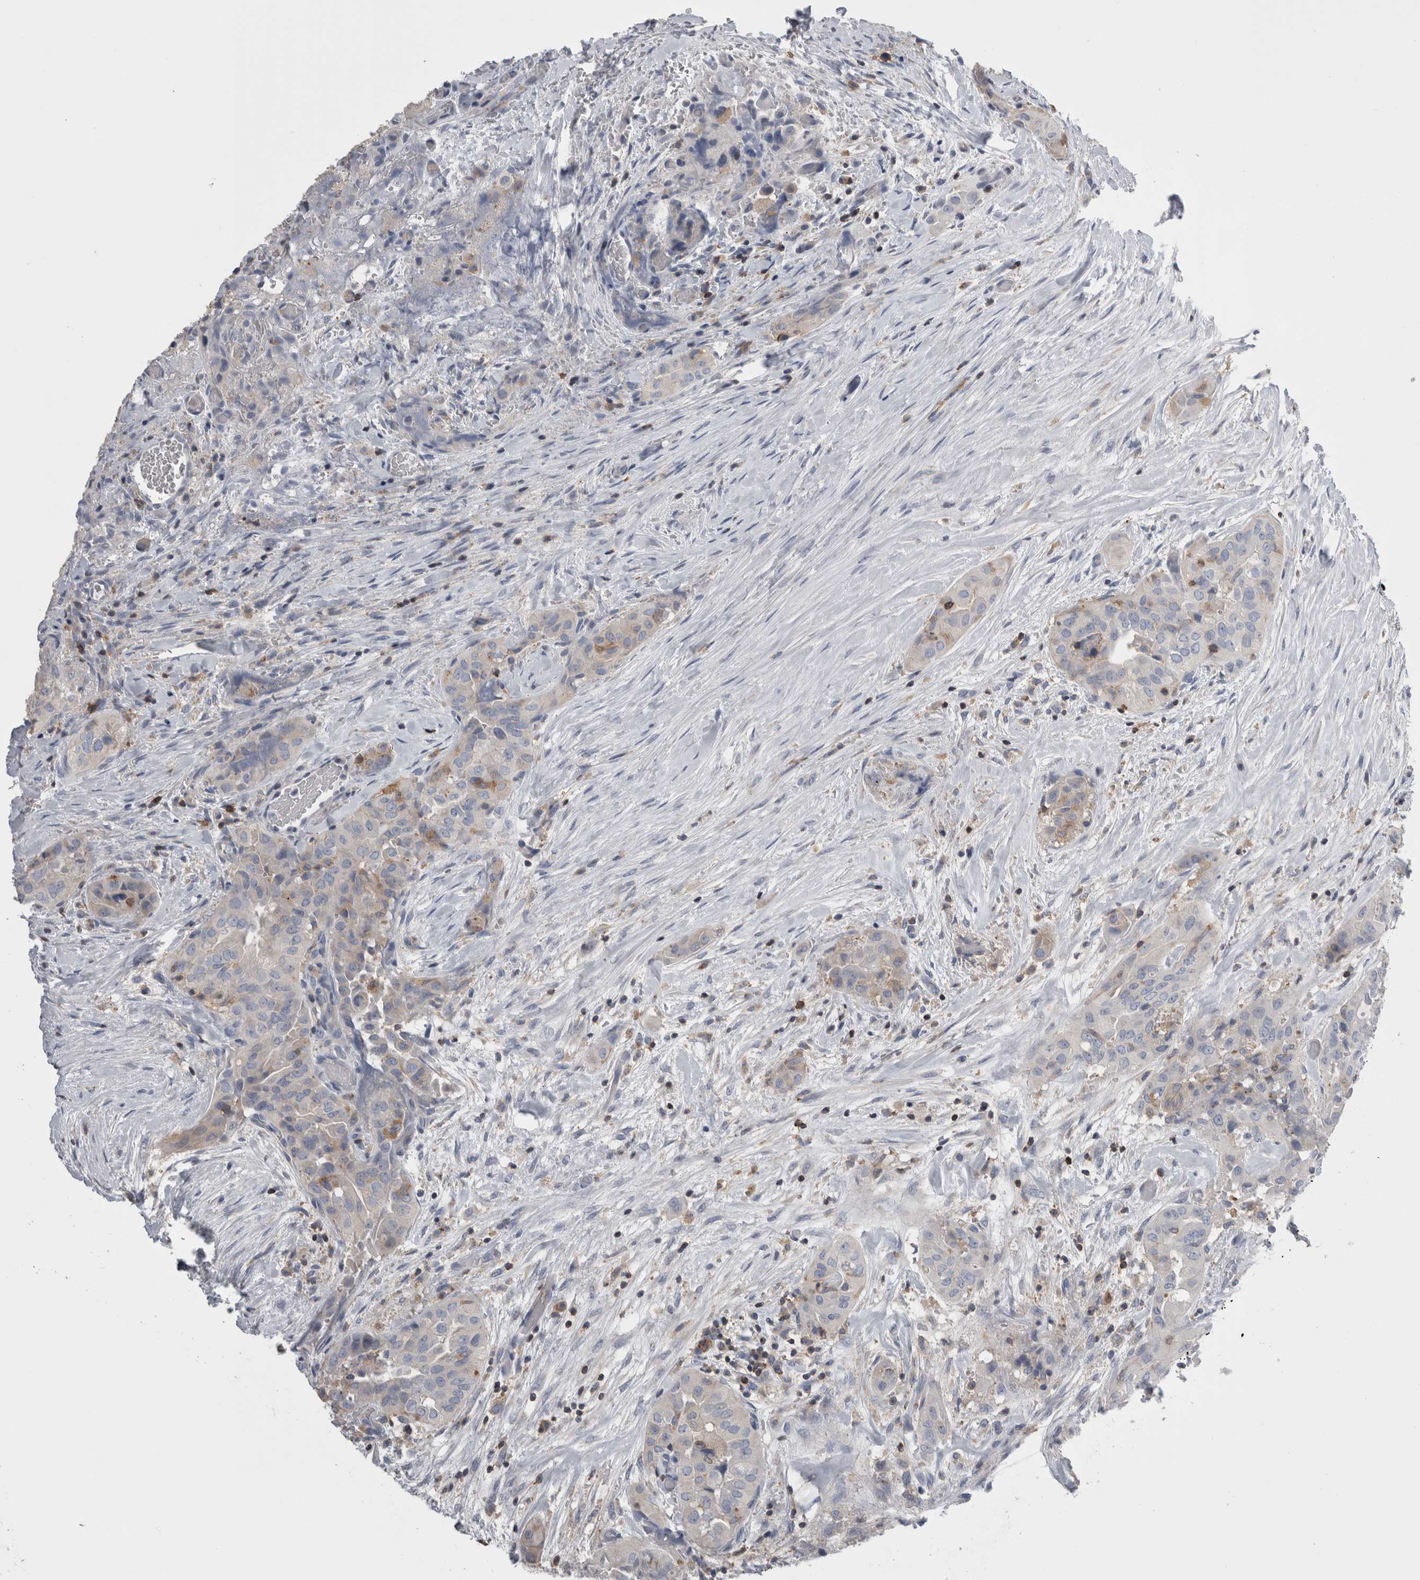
{"staining": {"intensity": "weak", "quantity": "<25%", "location": "cytoplasmic/membranous"}, "tissue": "thyroid cancer", "cell_type": "Tumor cells", "image_type": "cancer", "snomed": [{"axis": "morphology", "description": "Papillary adenocarcinoma, NOS"}, {"axis": "topography", "description": "Thyroid gland"}], "caption": "High power microscopy photomicrograph of an immunohistochemistry (IHC) histopathology image of papillary adenocarcinoma (thyroid), revealing no significant positivity in tumor cells.", "gene": "DCTN6", "patient": {"sex": "female", "age": 59}}